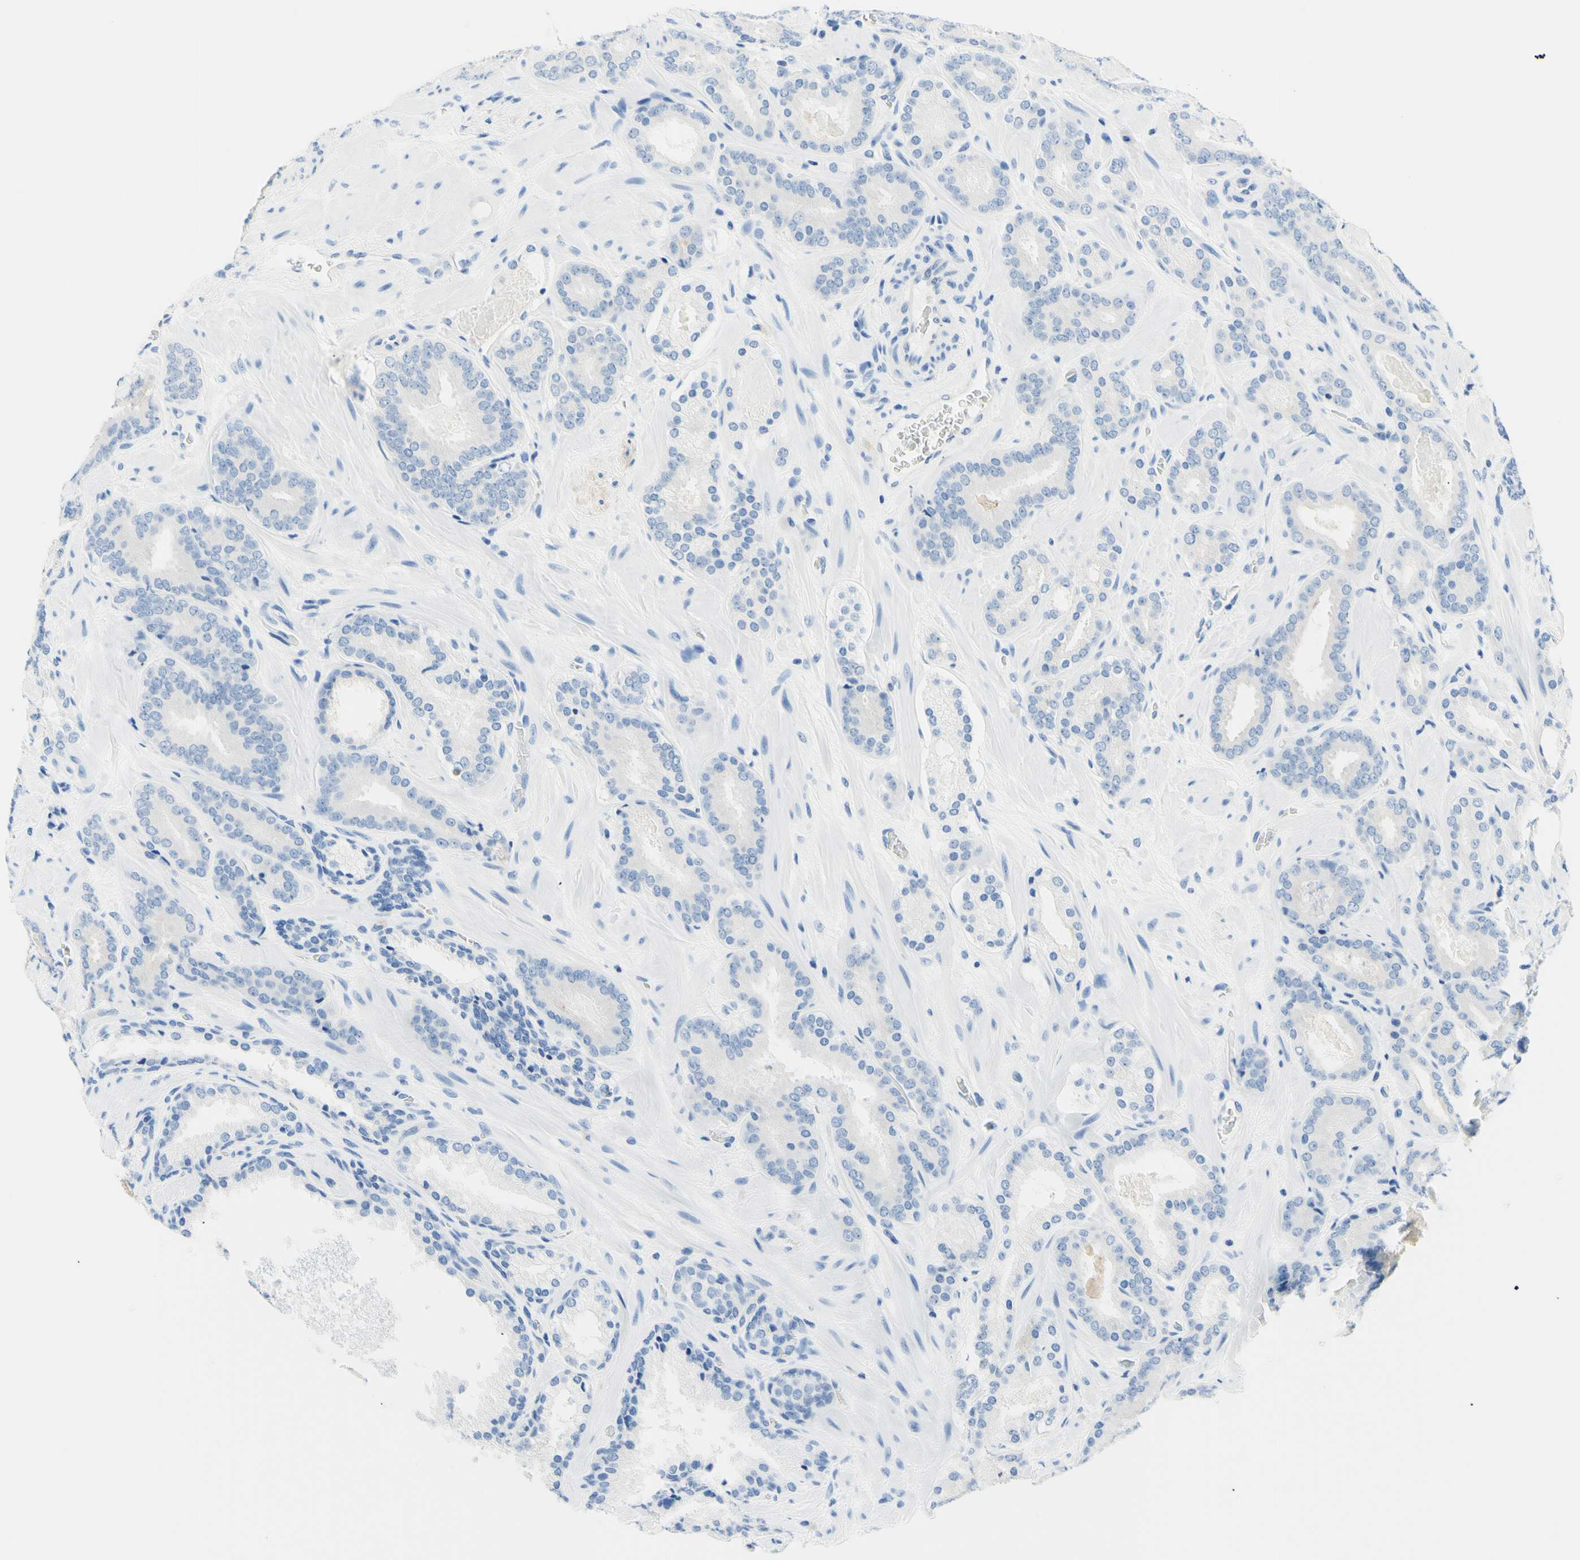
{"staining": {"intensity": "negative", "quantity": "none", "location": "none"}, "tissue": "prostate cancer", "cell_type": "Tumor cells", "image_type": "cancer", "snomed": [{"axis": "morphology", "description": "Adenocarcinoma, Low grade"}, {"axis": "topography", "description": "Prostate"}], "caption": "A high-resolution photomicrograph shows IHC staining of prostate cancer (adenocarcinoma (low-grade)), which reveals no significant staining in tumor cells. (DAB IHC with hematoxylin counter stain).", "gene": "HPCA", "patient": {"sex": "male", "age": 63}}